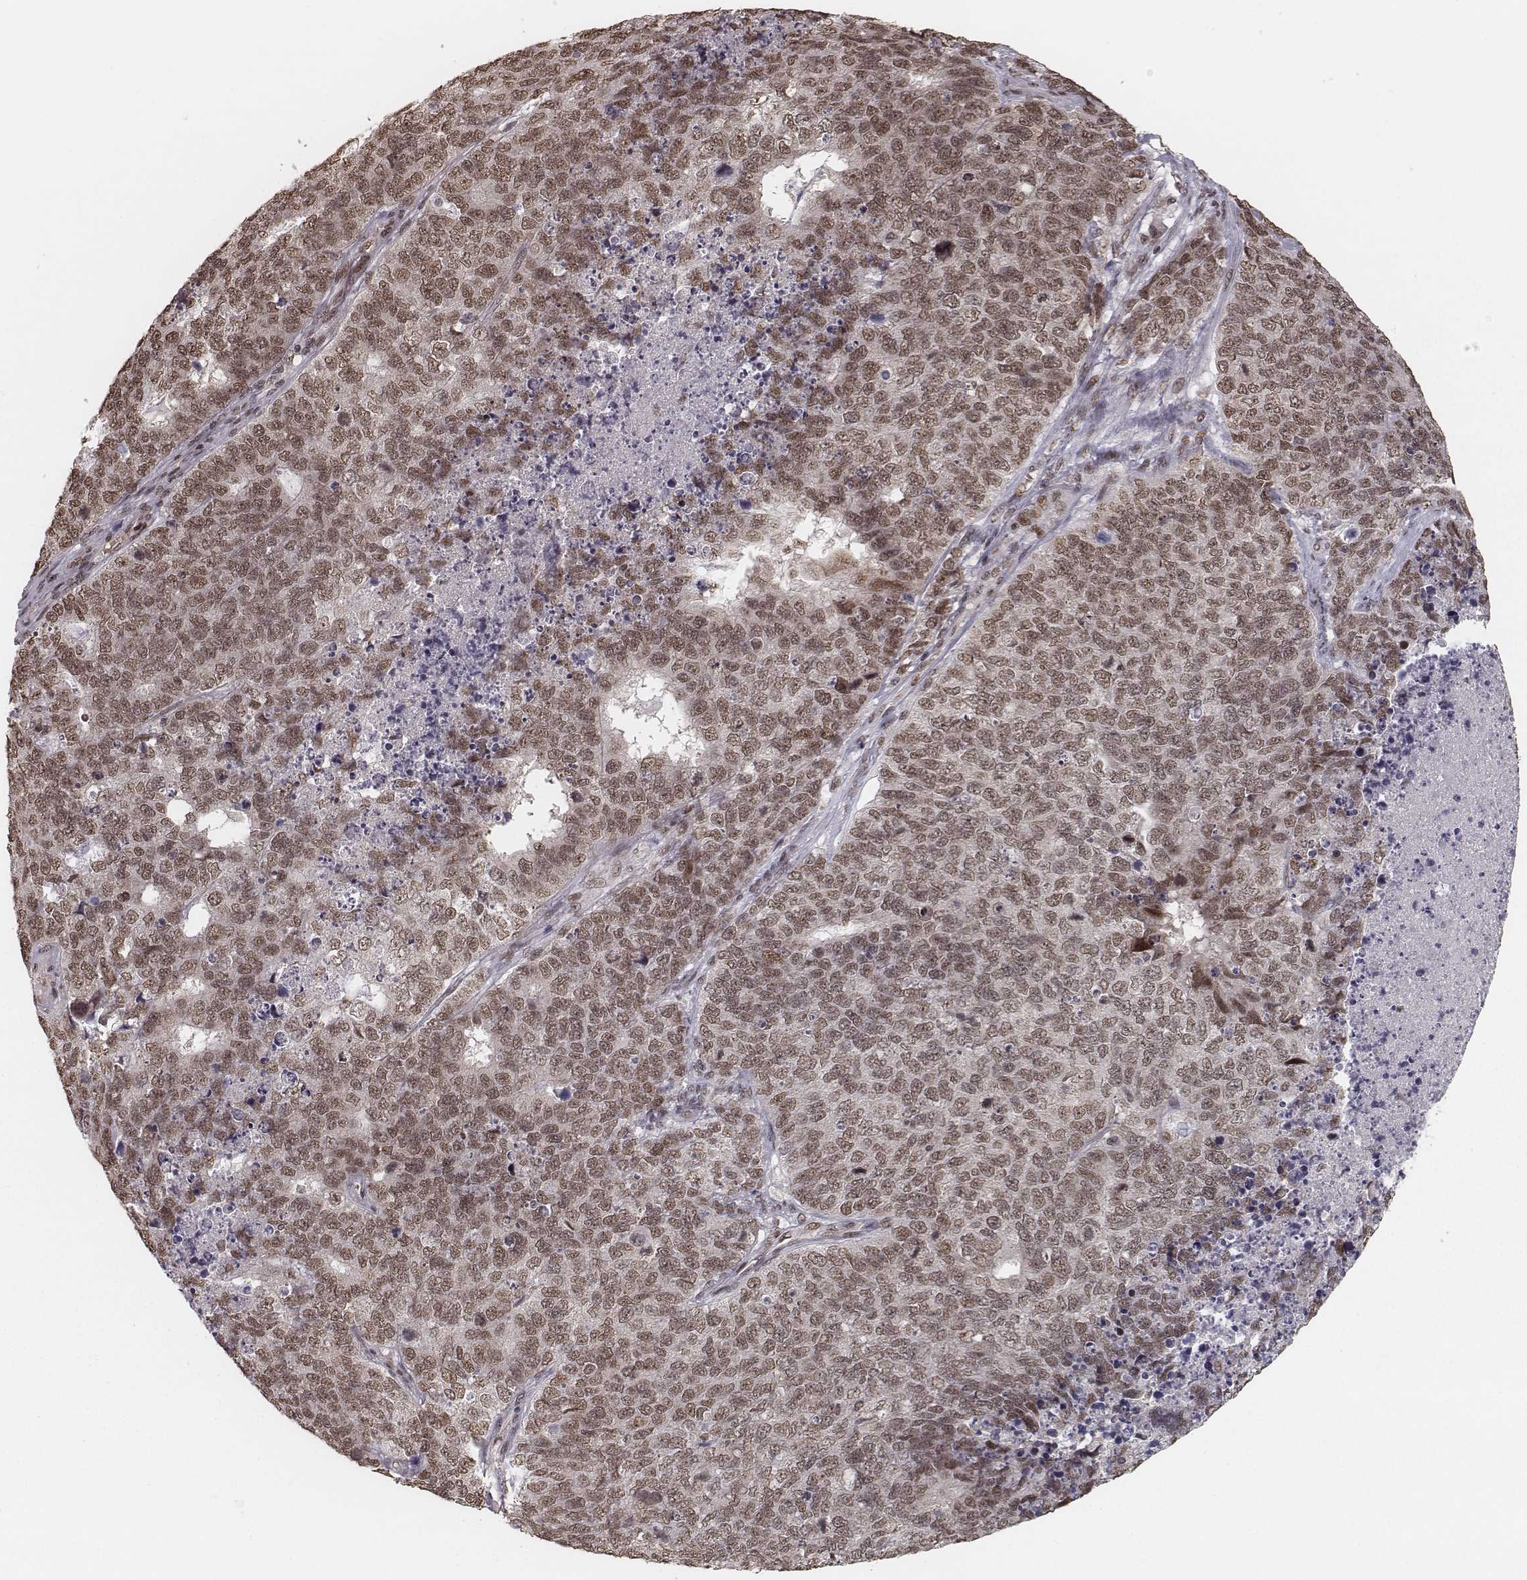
{"staining": {"intensity": "moderate", "quantity": ">75%", "location": "nuclear"}, "tissue": "cervical cancer", "cell_type": "Tumor cells", "image_type": "cancer", "snomed": [{"axis": "morphology", "description": "Squamous cell carcinoma, NOS"}, {"axis": "topography", "description": "Cervix"}], "caption": "The micrograph demonstrates a brown stain indicating the presence of a protein in the nuclear of tumor cells in squamous cell carcinoma (cervical). (brown staining indicates protein expression, while blue staining denotes nuclei).", "gene": "HMGA2", "patient": {"sex": "female", "age": 63}}